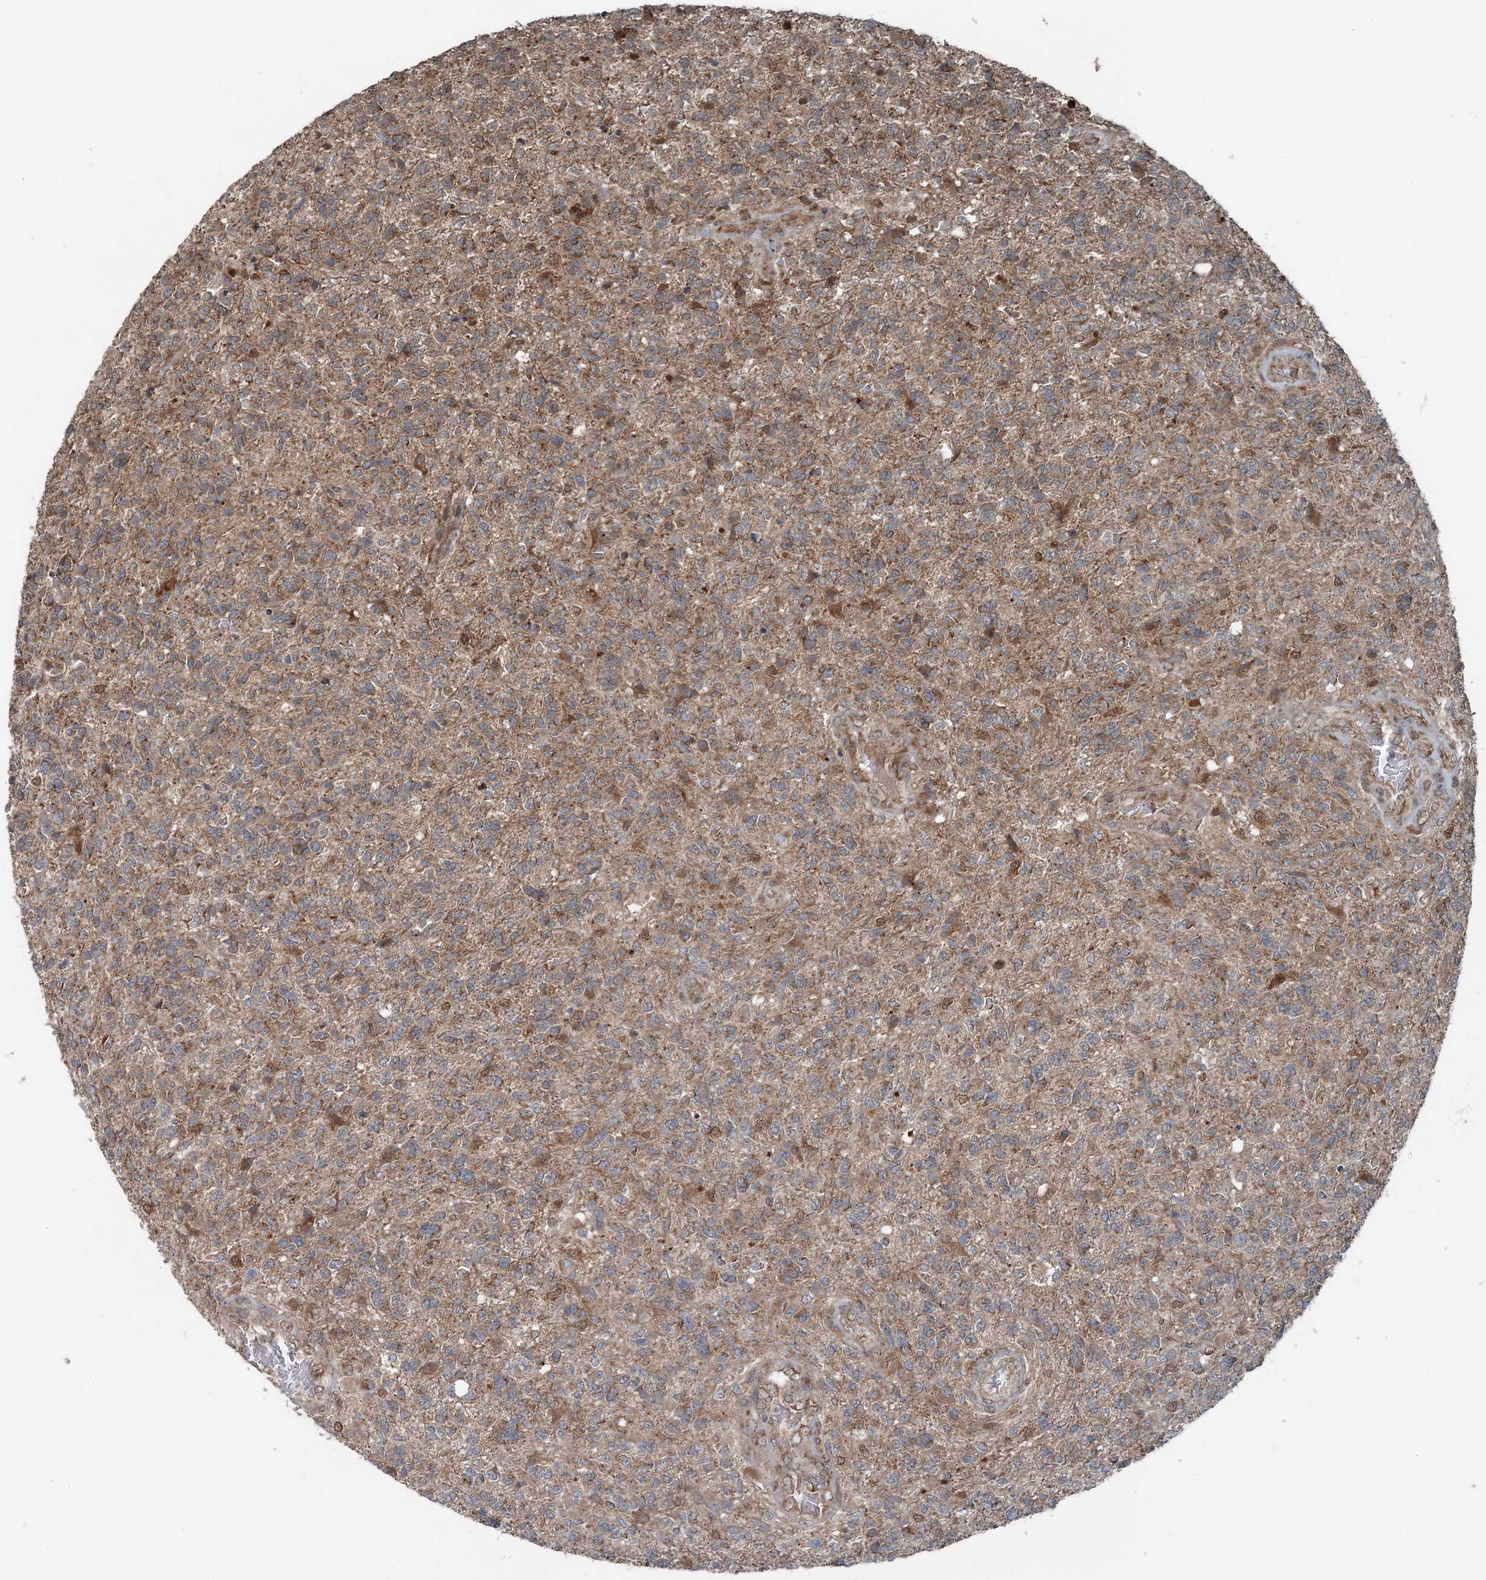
{"staining": {"intensity": "weak", "quantity": ">75%", "location": "cytoplasmic/membranous"}, "tissue": "glioma", "cell_type": "Tumor cells", "image_type": "cancer", "snomed": [{"axis": "morphology", "description": "Glioma, malignant, High grade"}, {"axis": "topography", "description": "Brain"}], "caption": "Human glioma stained with a brown dye shows weak cytoplasmic/membranous positive expression in about >75% of tumor cells.", "gene": "WAPL", "patient": {"sex": "male", "age": 56}}